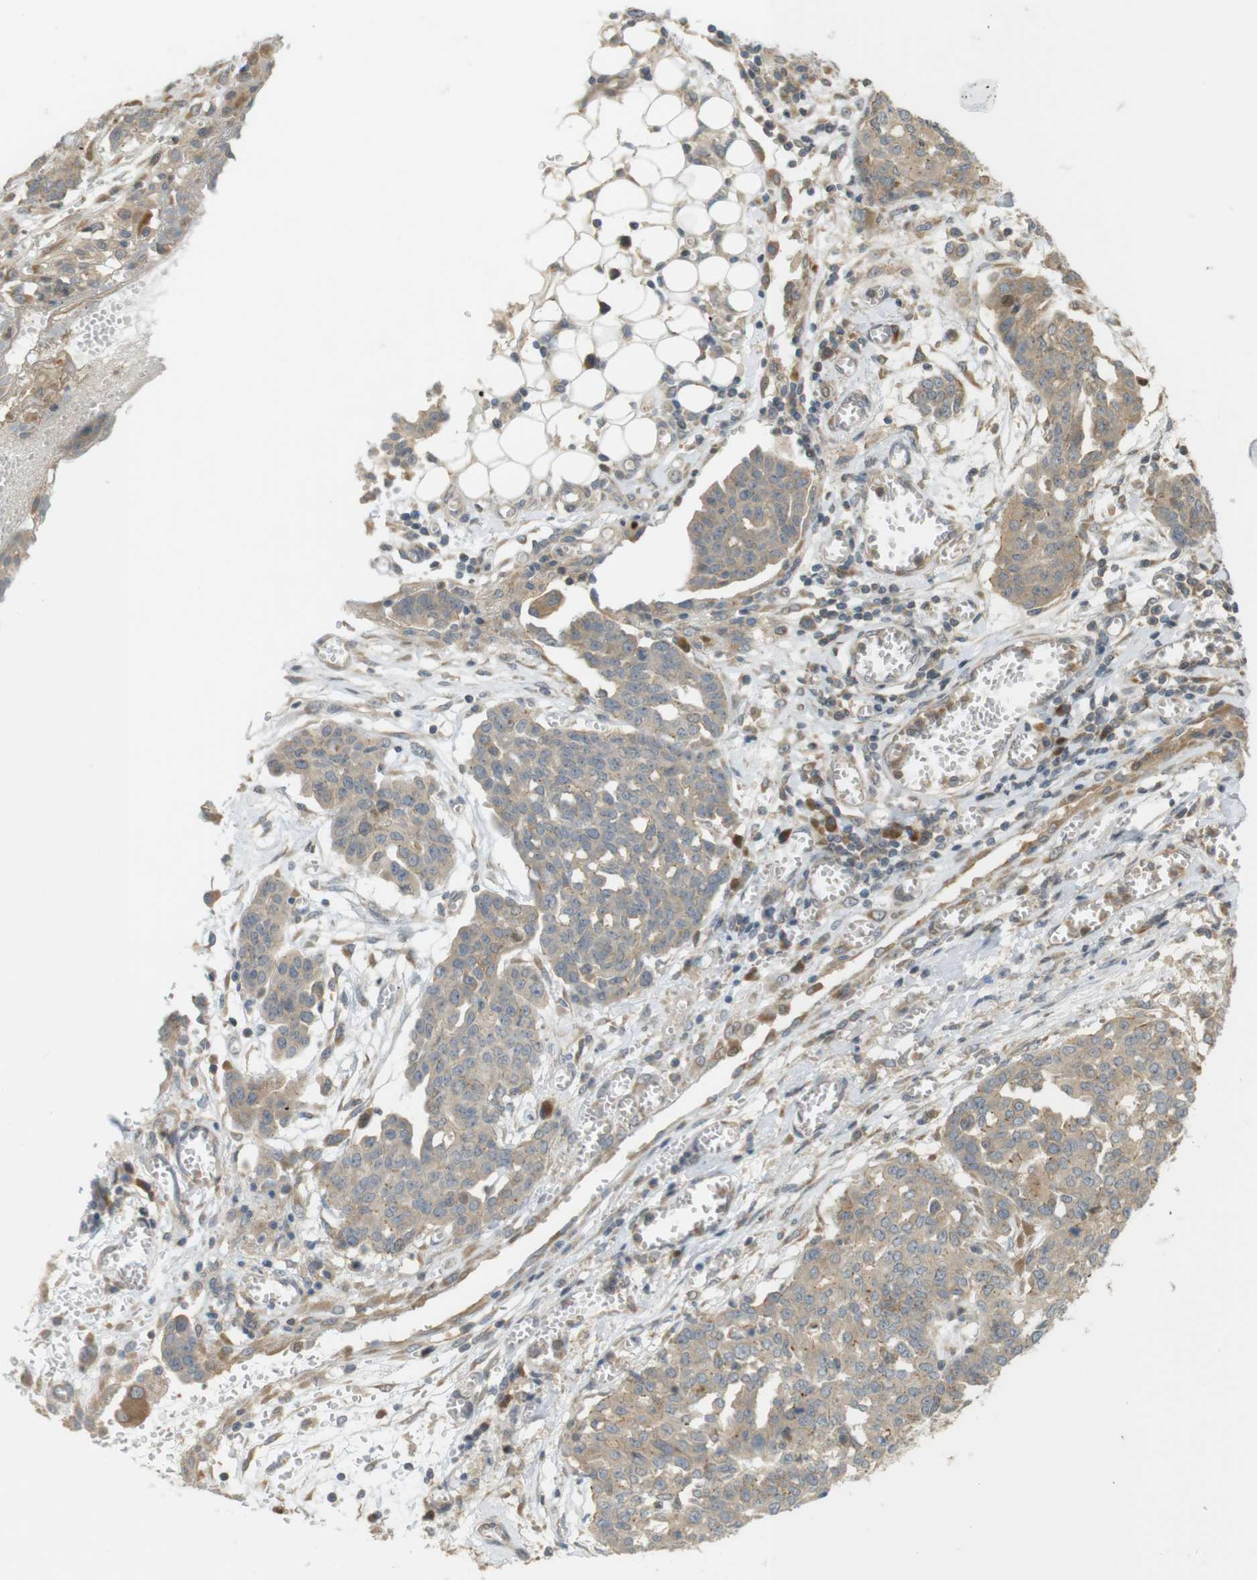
{"staining": {"intensity": "weak", "quantity": ">75%", "location": "cytoplasmic/membranous"}, "tissue": "ovarian cancer", "cell_type": "Tumor cells", "image_type": "cancer", "snomed": [{"axis": "morphology", "description": "Cystadenocarcinoma, serous, NOS"}, {"axis": "topography", "description": "Soft tissue"}, {"axis": "topography", "description": "Ovary"}], "caption": "Brown immunohistochemical staining in ovarian cancer (serous cystadenocarcinoma) reveals weak cytoplasmic/membranous expression in approximately >75% of tumor cells.", "gene": "CLRN3", "patient": {"sex": "female", "age": 57}}